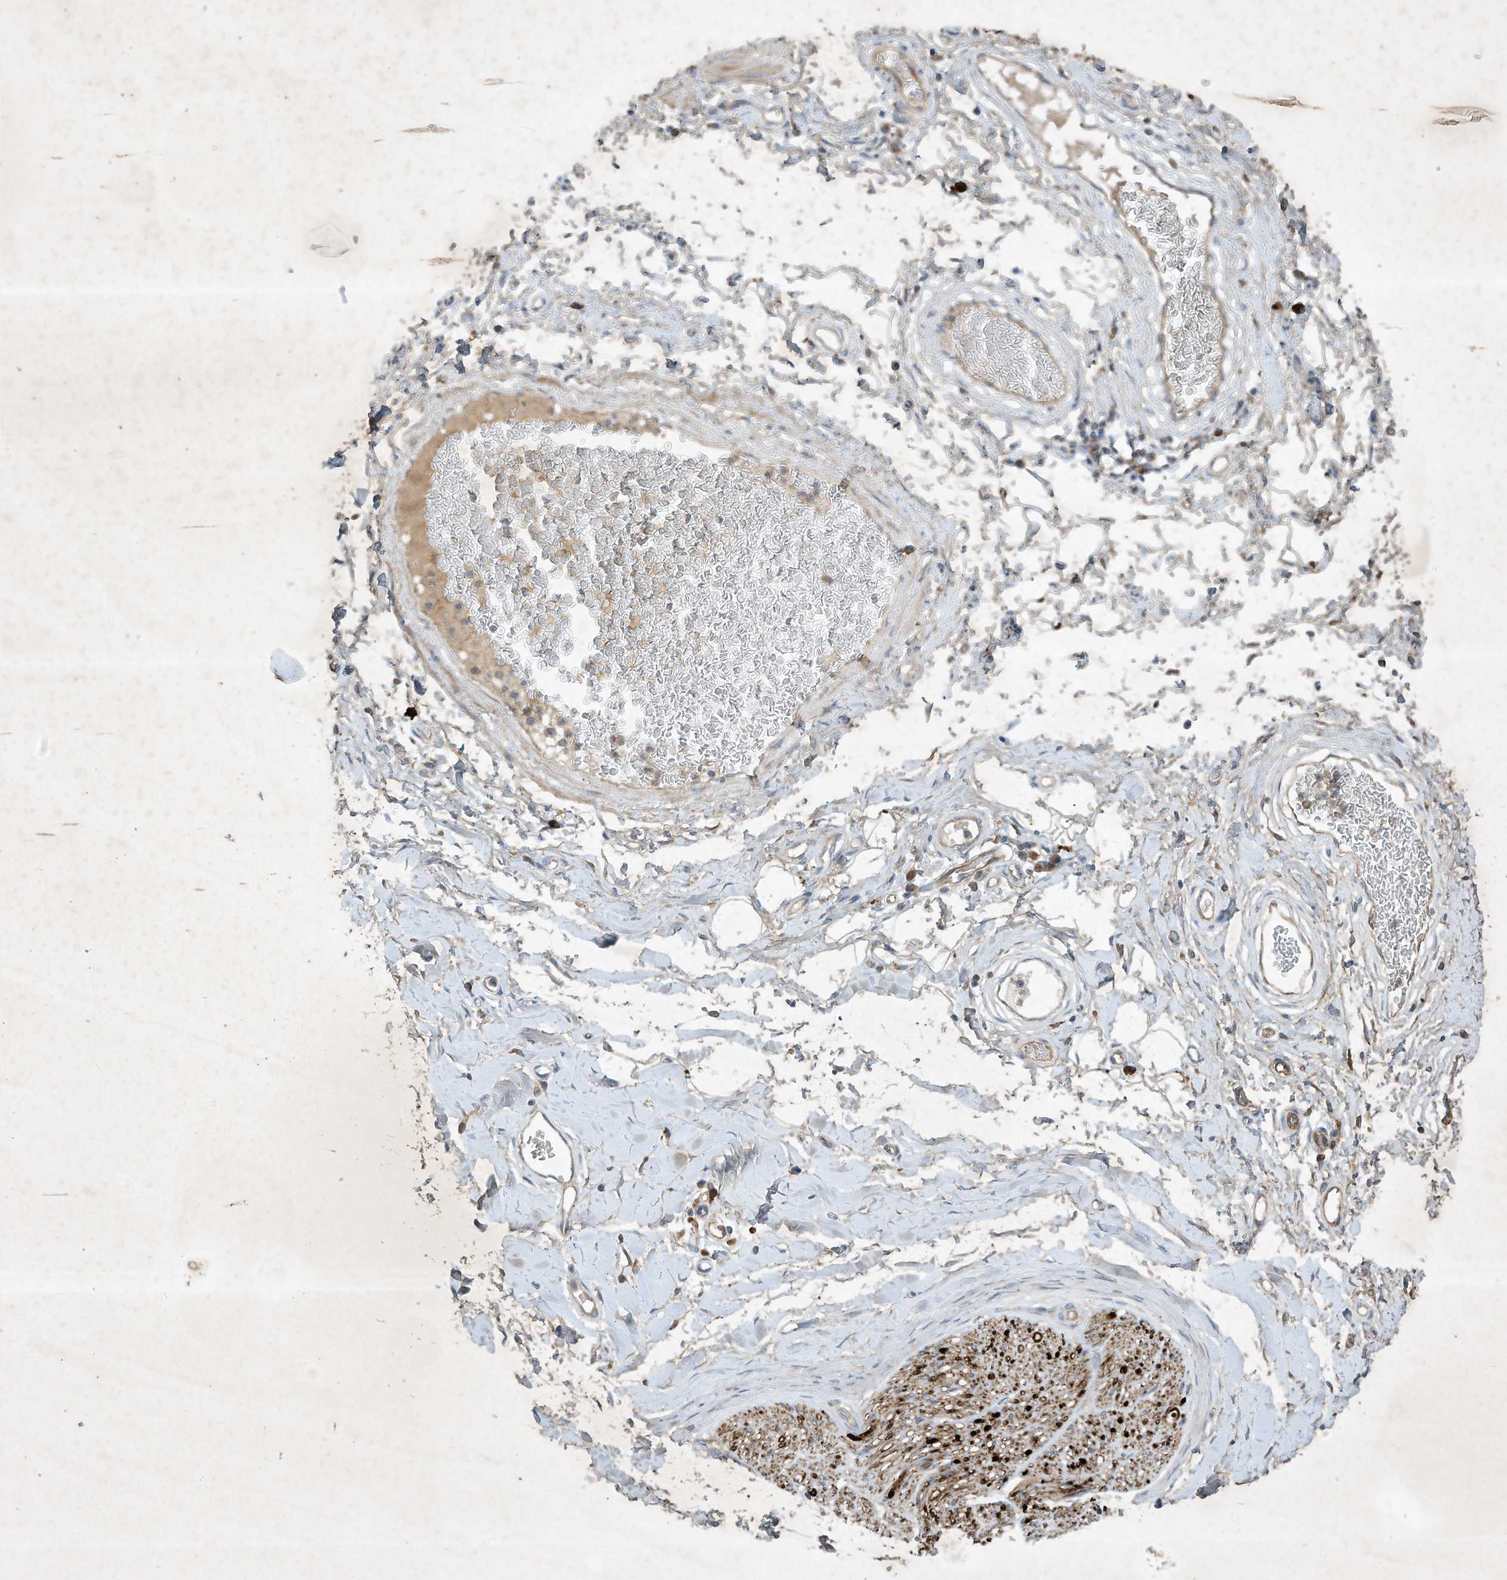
{"staining": {"intensity": "negative", "quantity": "none", "location": "none"}, "tissue": "adipose tissue", "cell_type": "Adipocytes", "image_type": "normal", "snomed": [{"axis": "morphology", "description": "Normal tissue, NOS"}, {"axis": "morphology", "description": "Adenocarcinoma, NOS"}, {"axis": "topography", "description": "Stomach, upper"}, {"axis": "topography", "description": "Peripheral nerve tissue"}], "caption": "This is an immunohistochemistry (IHC) photomicrograph of benign adipose tissue. There is no positivity in adipocytes.", "gene": "SYNJ2", "patient": {"sex": "male", "age": 62}}